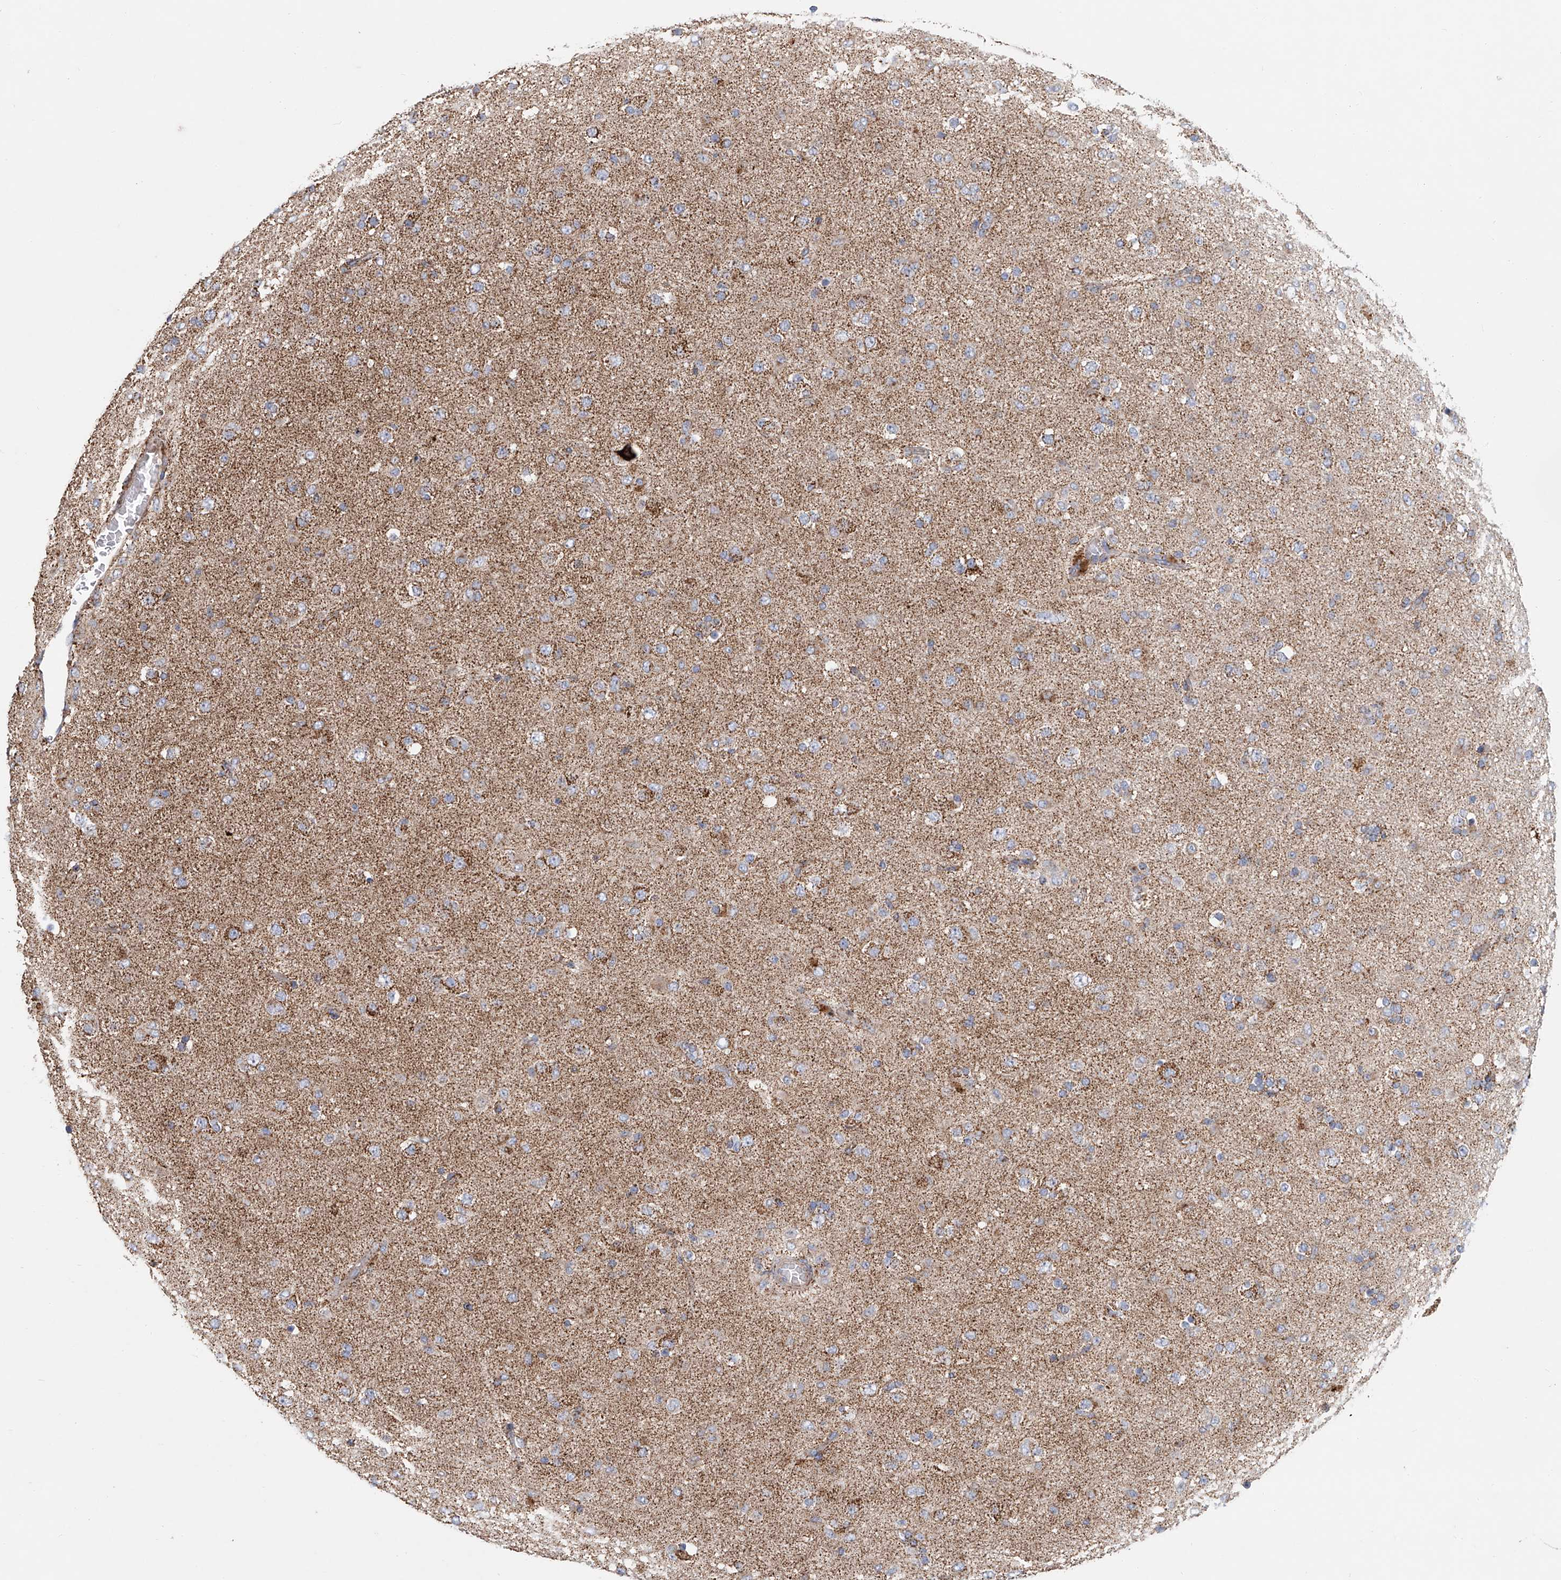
{"staining": {"intensity": "moderate", "quantity": "<25%", "location": "cytoplasmic/membranous"}, "tissue": "glioma", "cell_type": "Tumor cells", "image_type": "cancer", "snomed": [{"axis": "morphology", "description": "Glioma, malignant, Low grade"}, {"axis": "topography", "description": "Brain"}], "caption": "The histopathology image exhibits immunohistochemical staining of glioma. There is moderate cytoplasmic/membranous positivity is present in about <25% of tumor cells. The staining was performed using DAB (3,3'-diaminobenzidine) to visualize the protein expression in brown, while the nuclei were stained in blue with hematoxylin (Magnification: 20x).", "gene": "MCL1", "patient": {"sex": "male", "age": 65}}